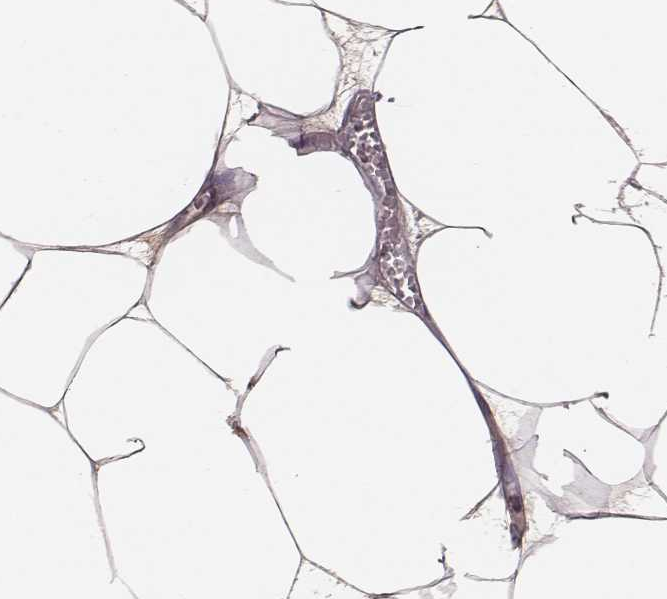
{"staining": {"intensity": "weak", "quantity": "<25%", "location": "cytoplasmic/membranous"}, "tissue": "breast", "cell_type": "Adipocytes", "image_type": "normal", "snomed": [{"axis": "morphology", "description": "Normal tissue, NOS"}, {"axis": "topography", "description": "Breast"}], "caption": "The image exhibits no significant staining in adipocytes of breast. Brightfield microscopy of IHC stained with DAB (3,3'-diaminobenzidine) (brown) and hematoxylin (blue), captured at high magnification.", "gene": "MRPS27", "patient": {"sex": "female", "age": 45}}